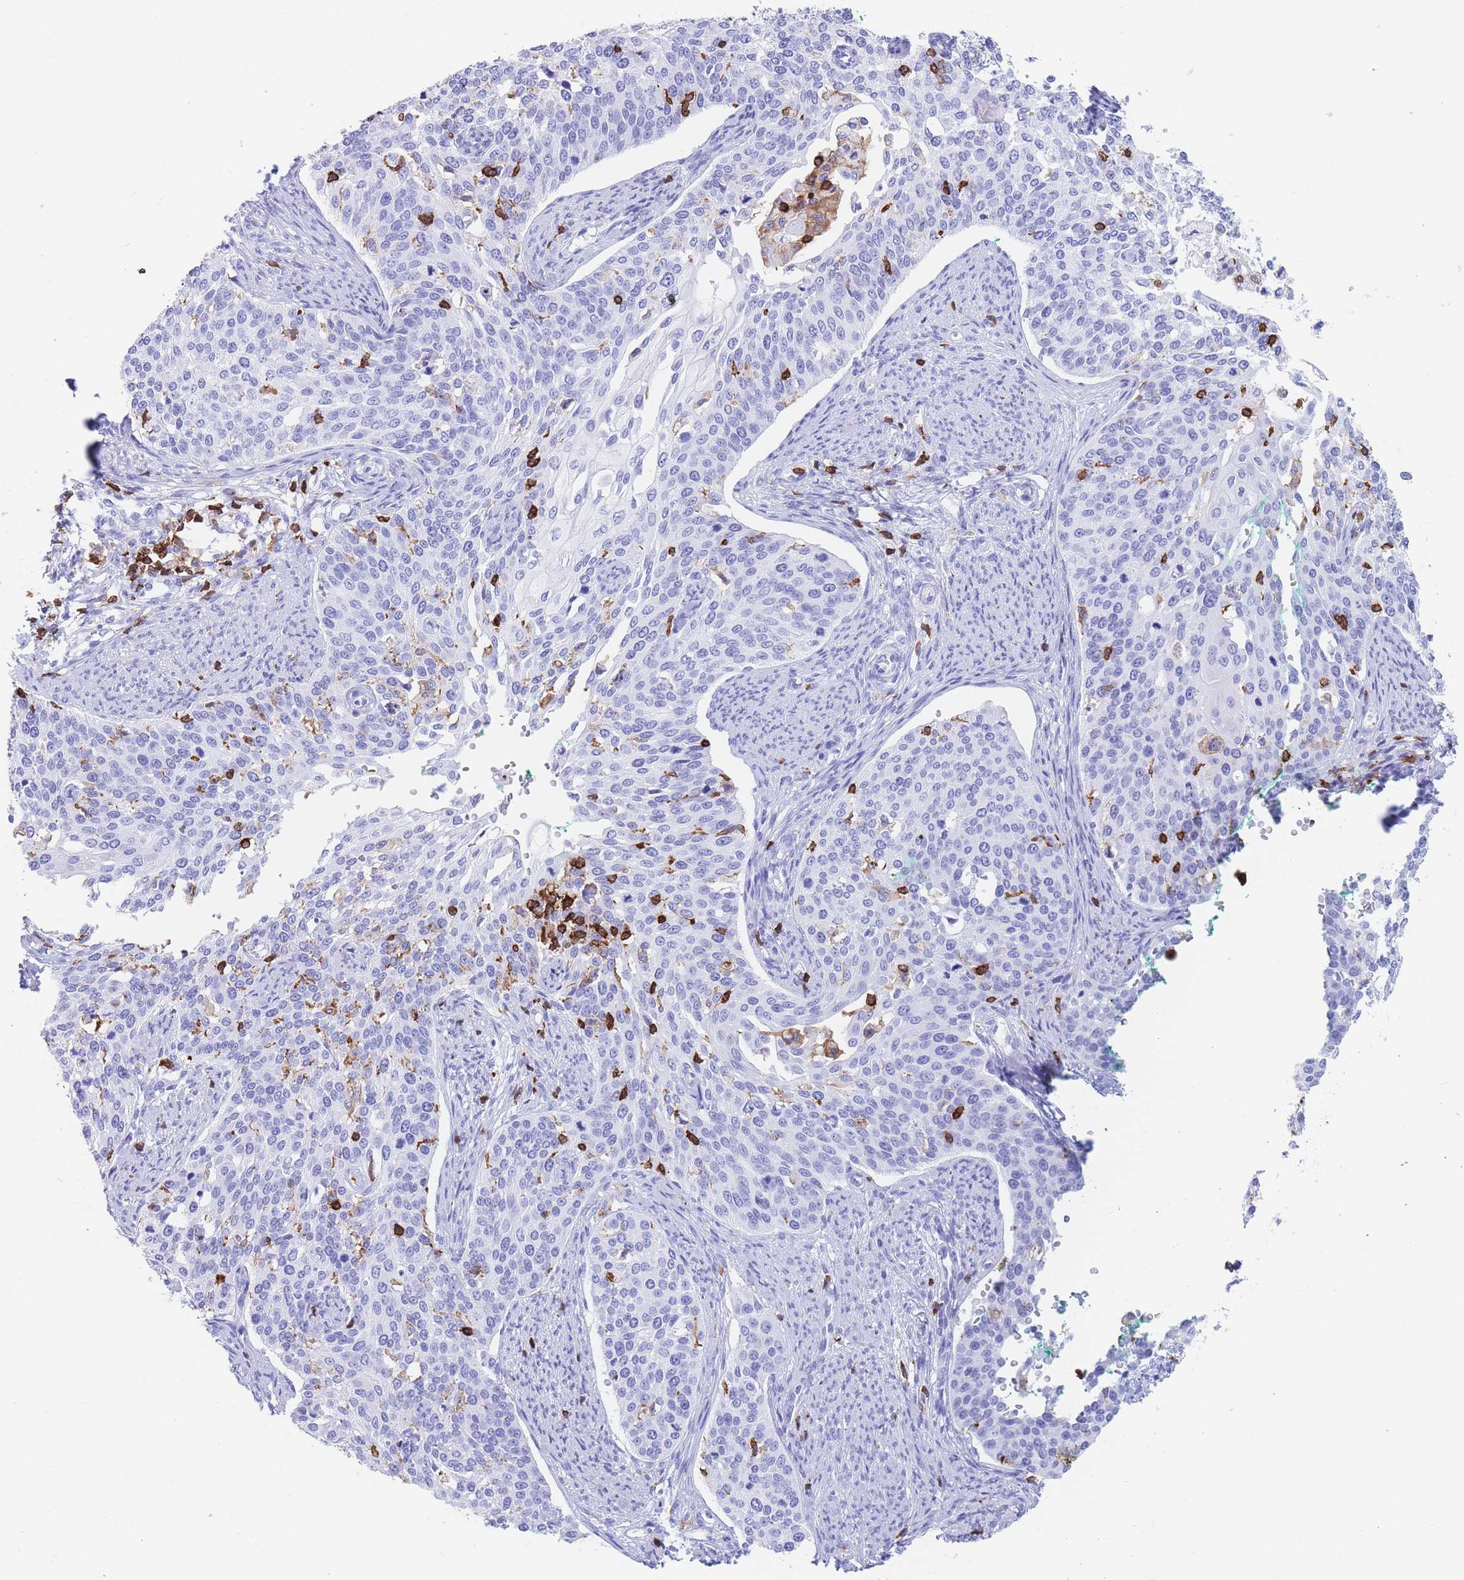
{"staining": {"intensity": "negative", "quantity": "none", "location": "none"}, "tissue": "cervical cancer", "cell_type": "Tumor cells", "image_type": "cancer", "snomed": [{"axis": "morphology", "description": "Squamous cell carcinoma, NOS"}, {"axis": "topography", "description": "Cervix"}], "caption": "Cervical cancer (squamous cell carcinoma) was stained to show a protein in brown. There is no significant positivity in tumor cells.", "gene": "CORO1A", "patient": {"sex": "female", "age": 44}}